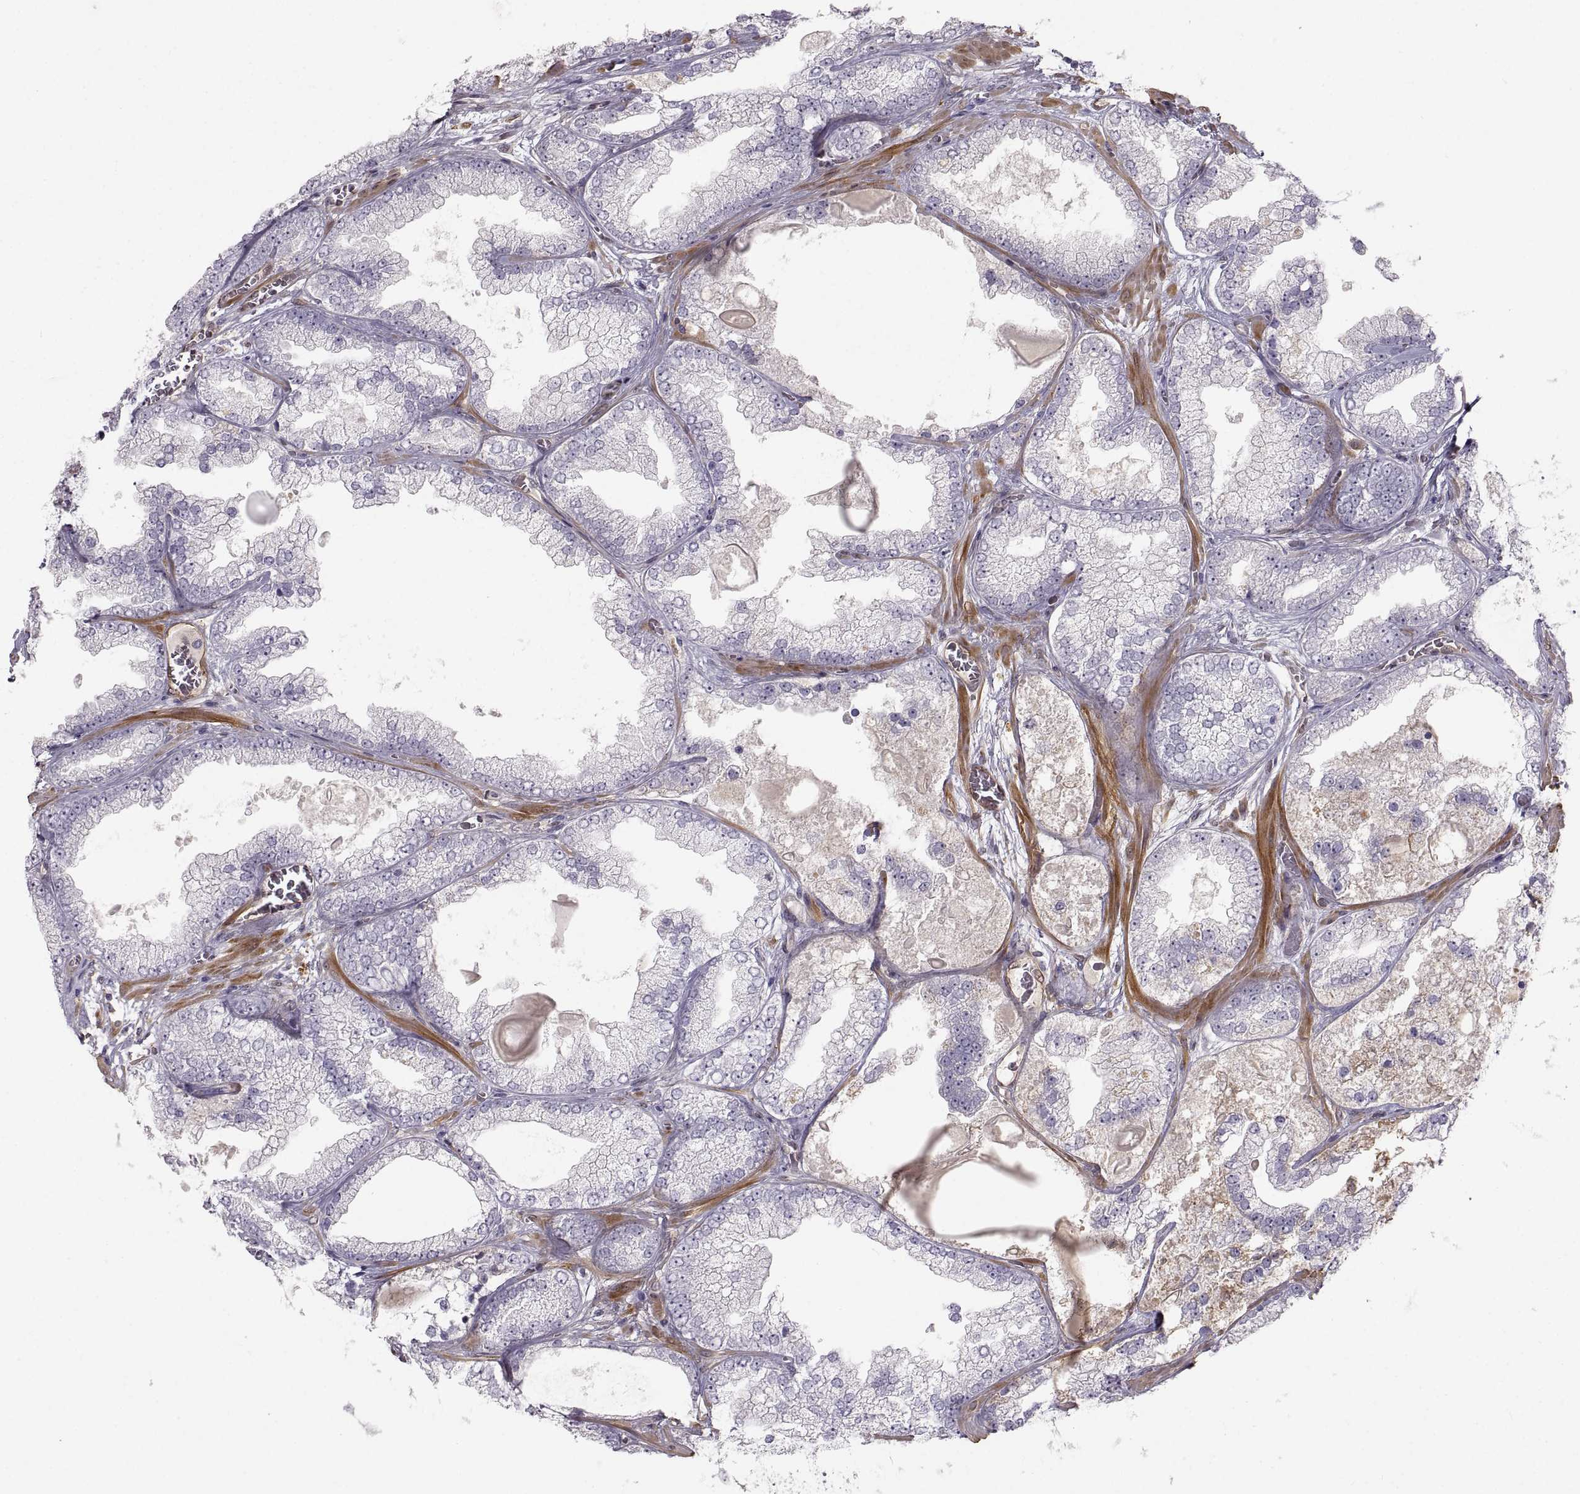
{"staining": {"intensity": "negative", "quantity": "none", "location": "none"}, "tissue": "prostate cancer", "cell_type": "Tumor cells", "image_type": "cancer", "snomed": [{"axis": "morphology", "description": "Adenocarcinoma, Low grade"}, {"axis": "topography", "description": "Prostate"}], "caption": "Image shows no protein staining in tumor cells of low-grade adenocarcinoma (prostate) tissue.", "gene": "PGM5", "patient": {"sex": "male", "age": 57}}